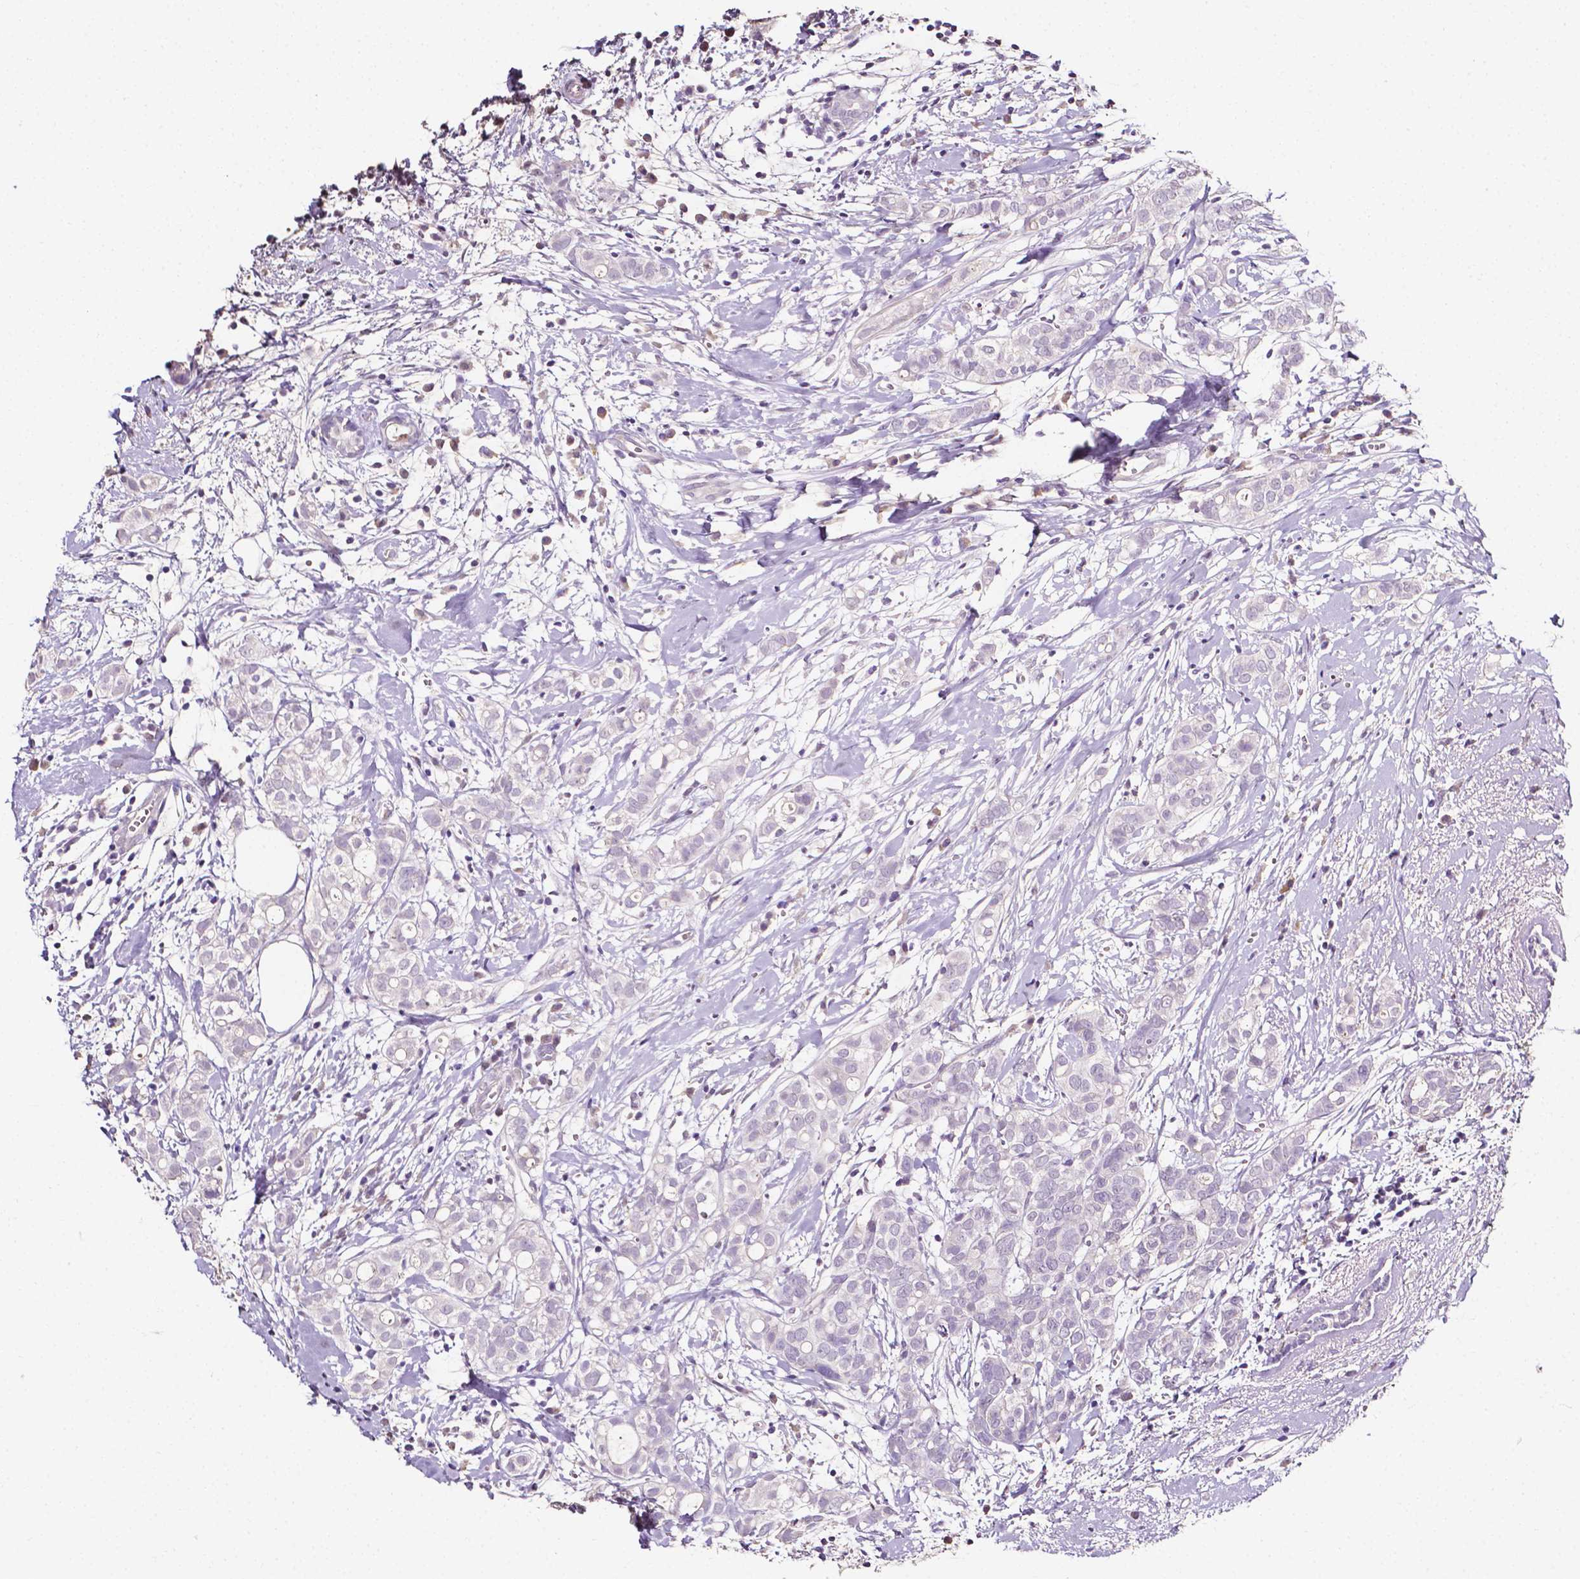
{"staining": {"intensity": "negative", "quantity": "none", "location": "none"}, "tissue": "breast cancer", "cell_type": "Tumor cells", "image_type": "cancer", "snomed": [{"axis": "morphology", "description": "Duct carcinoma"}, {"axis": "topography", "description": "Breast"}], "caption": "IHC micrograph of breast infiltrating ductal carcinoma stained for a protein (brown), which demonstrates no staining in tumor cells.", "gene": "PSAT1", "patient": {"sex": "female", "age": 40}}